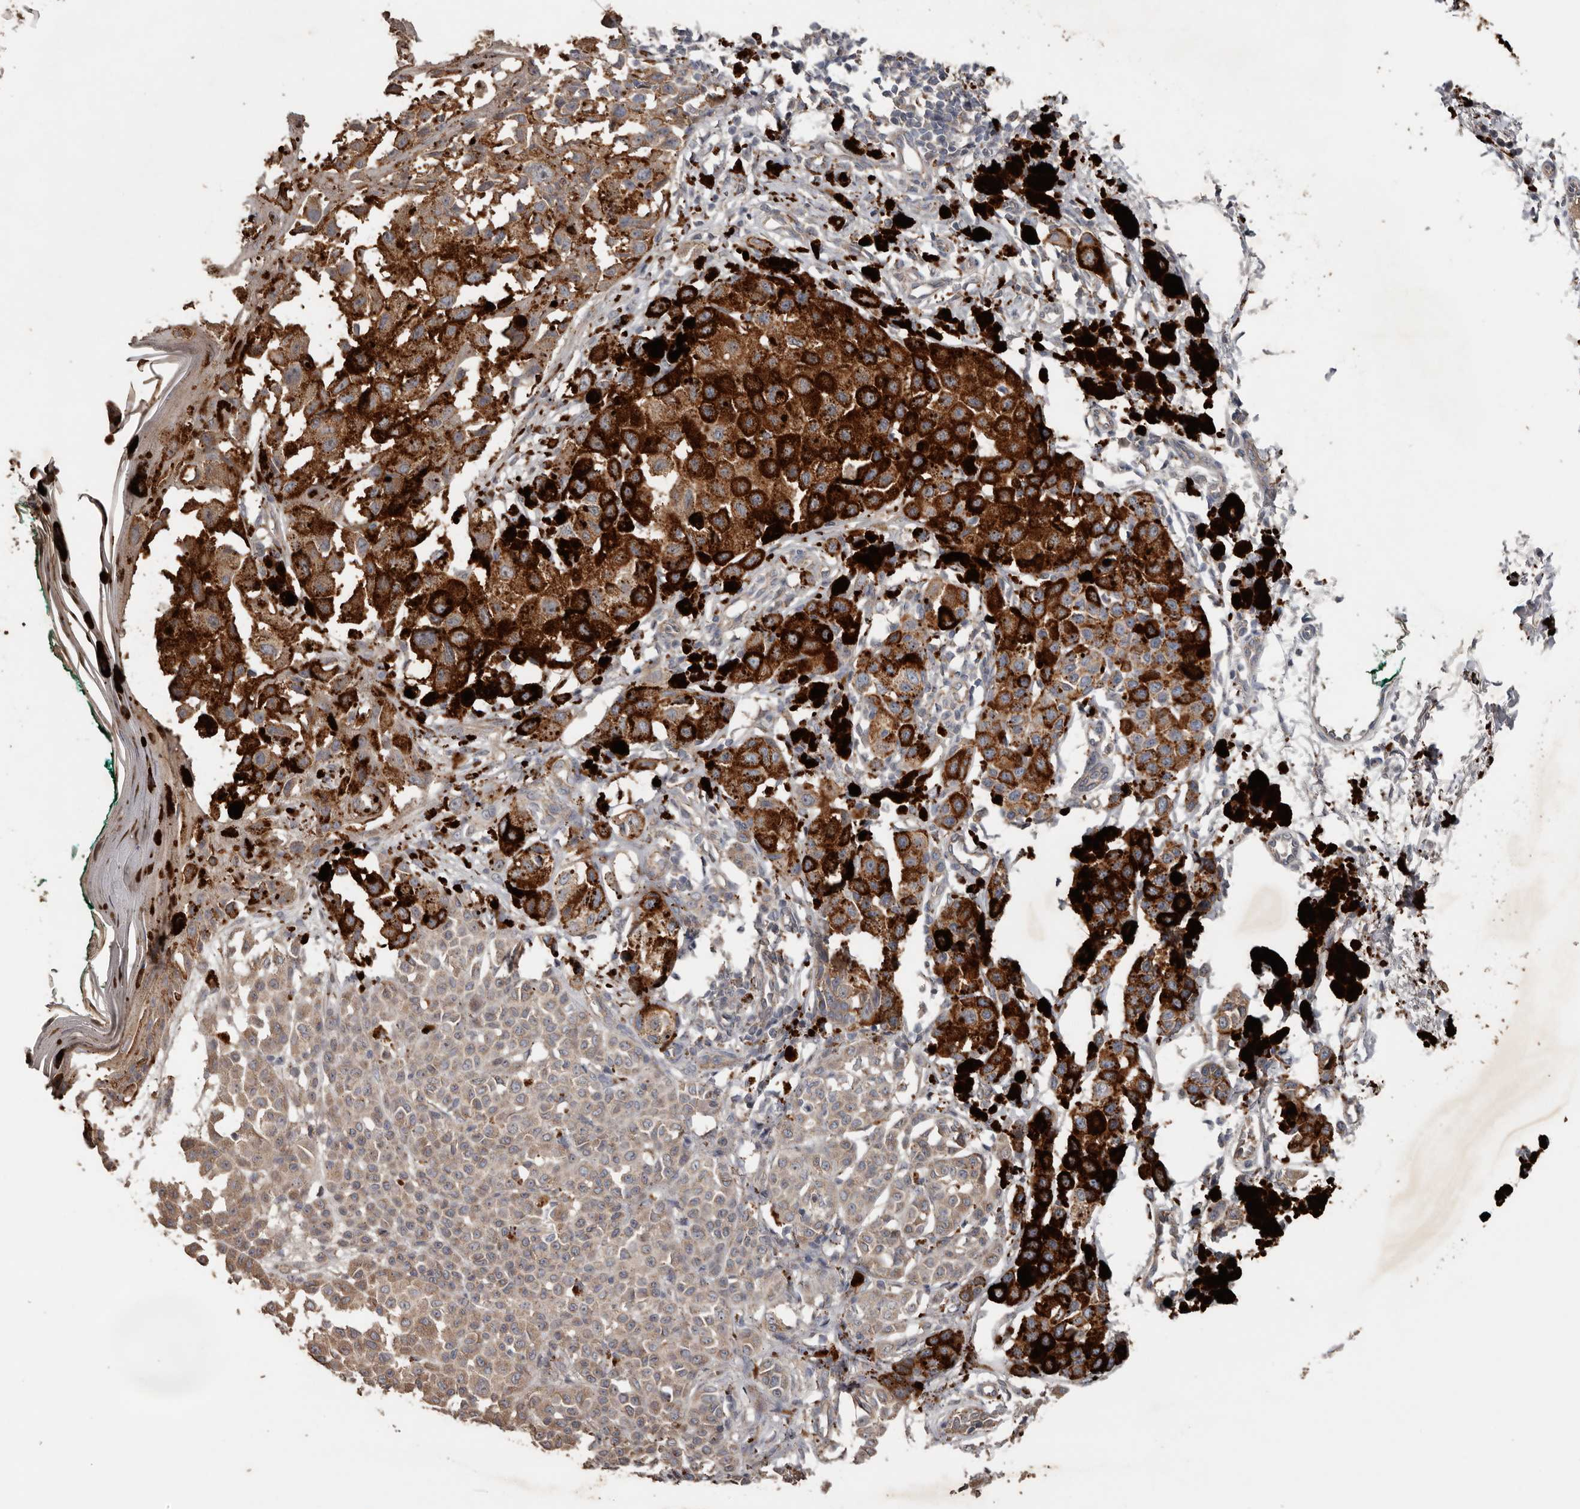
{"staining": {"intensity": "strong", "quantity": "<25%", "location": "cytoplasmic/membranous"}, "tissue": "melanoma", "cell_type": "Tumor cells", "image_type": "cancer", "snomed": [{"axis": "morphology", "description": "Malignant melanoma, NOS"}, {"axis": "topography", "description": "Skin of leg"}], "caption": "Strong cytoplasmic/membranous staining for a protein is seen in about <25% of tumor cells of malignant melanoma using immunohistochemistry (IHC).", "gene": "HYAL4", "patient": {"sex": "female", "age": 72}}